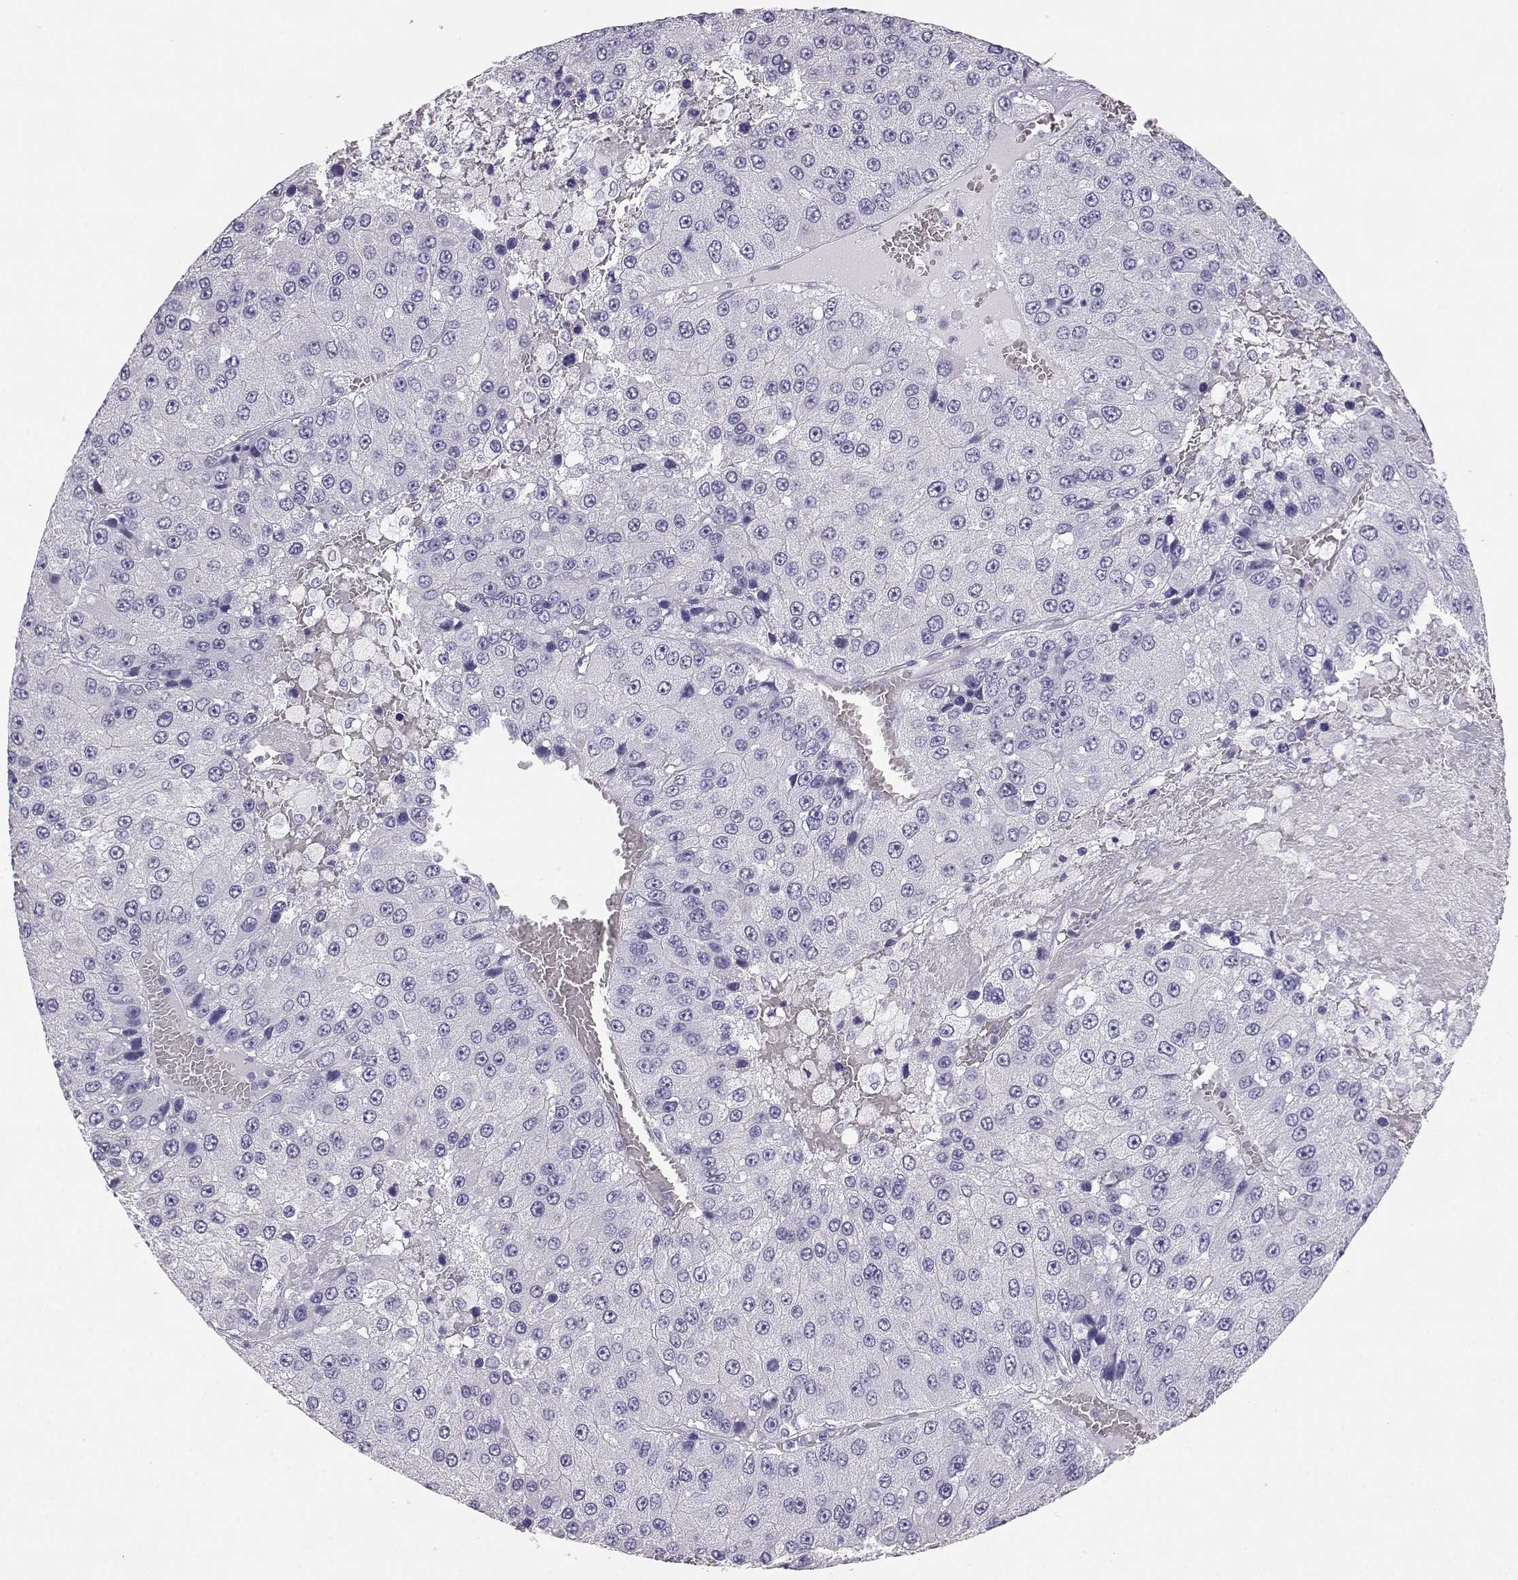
{"staining": {"intensity": "negative", "quantity": "none", "location": "none"}, "tissue": "liver cancer", "cell_type": "Tumor cells", "image_type": "cancer", "snomed": [{"axis": "morphology", "description": "Carcinoma, Hepatocellular, NOS"}, {"axis": "topography", "description": "Liver"}], "caption": "IHC of hepatocellular carcinoma (liver) exhibits no positivity in tumor cells. (IHC, brightfield microscopy, high magnification).", "gene": "ENDOU", "patient": {"sex": "female", "age": 73}}